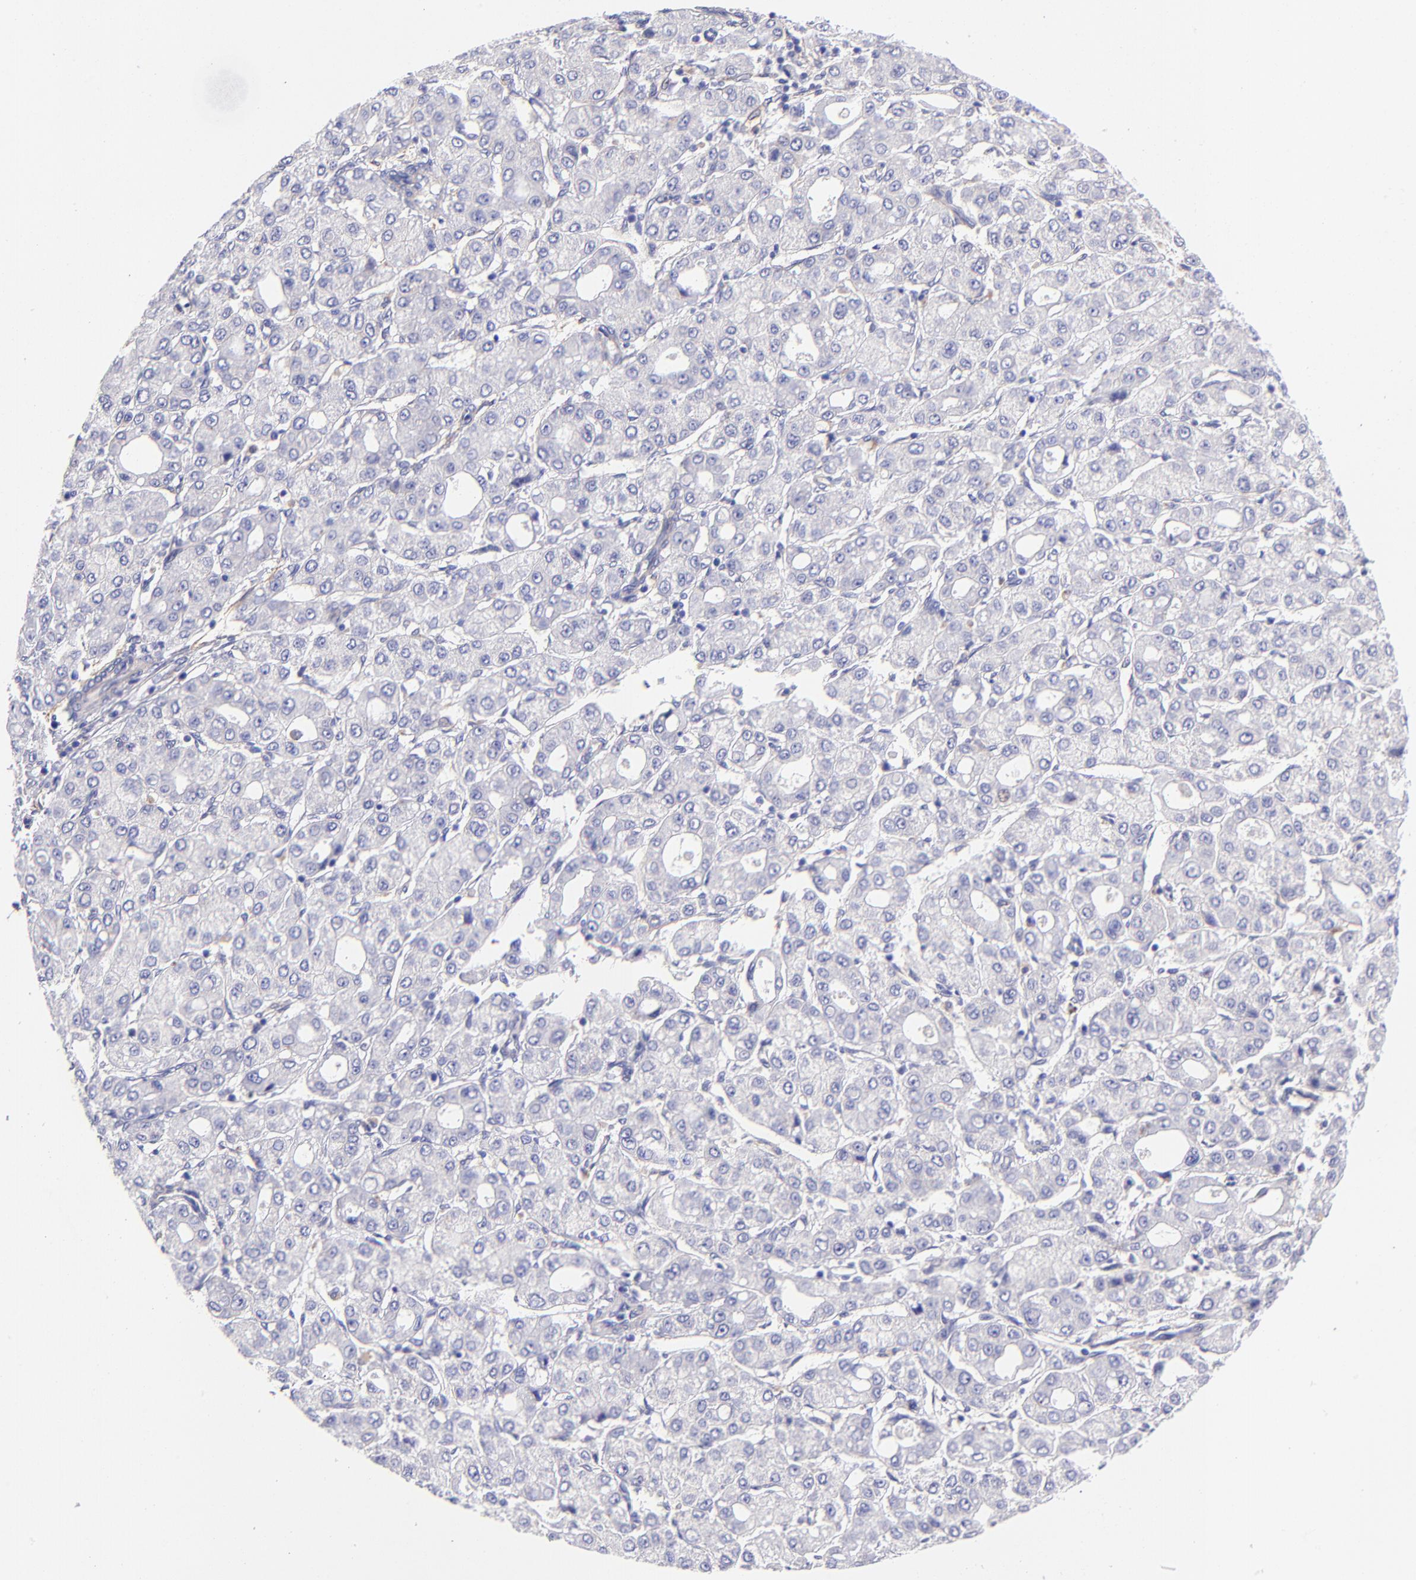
{"staining": {"intensity": "negative", "quantity": "none", "location": "none"}, "tissue": "liver cancer", "cell_type": "Tumor cells", "image_type": "cancer", "snomed": [{"axis": "morphology", "description": "Carcinoma, Hepatocellular, NOS"}, {"axis": "topography", "description": "Liver"}], "caption": "Immunohistochemical staining of hepatocellular carcinoma (liver) reveals no significant staining in tumor cells. The staining is performed using DAB (3,3'-diaminobenzidine) brown chromogen with nuclei counter-stained in using hematoxylin.", "gene": "PPFIBP1", "patient": {"sex": "male", "age": 69}}